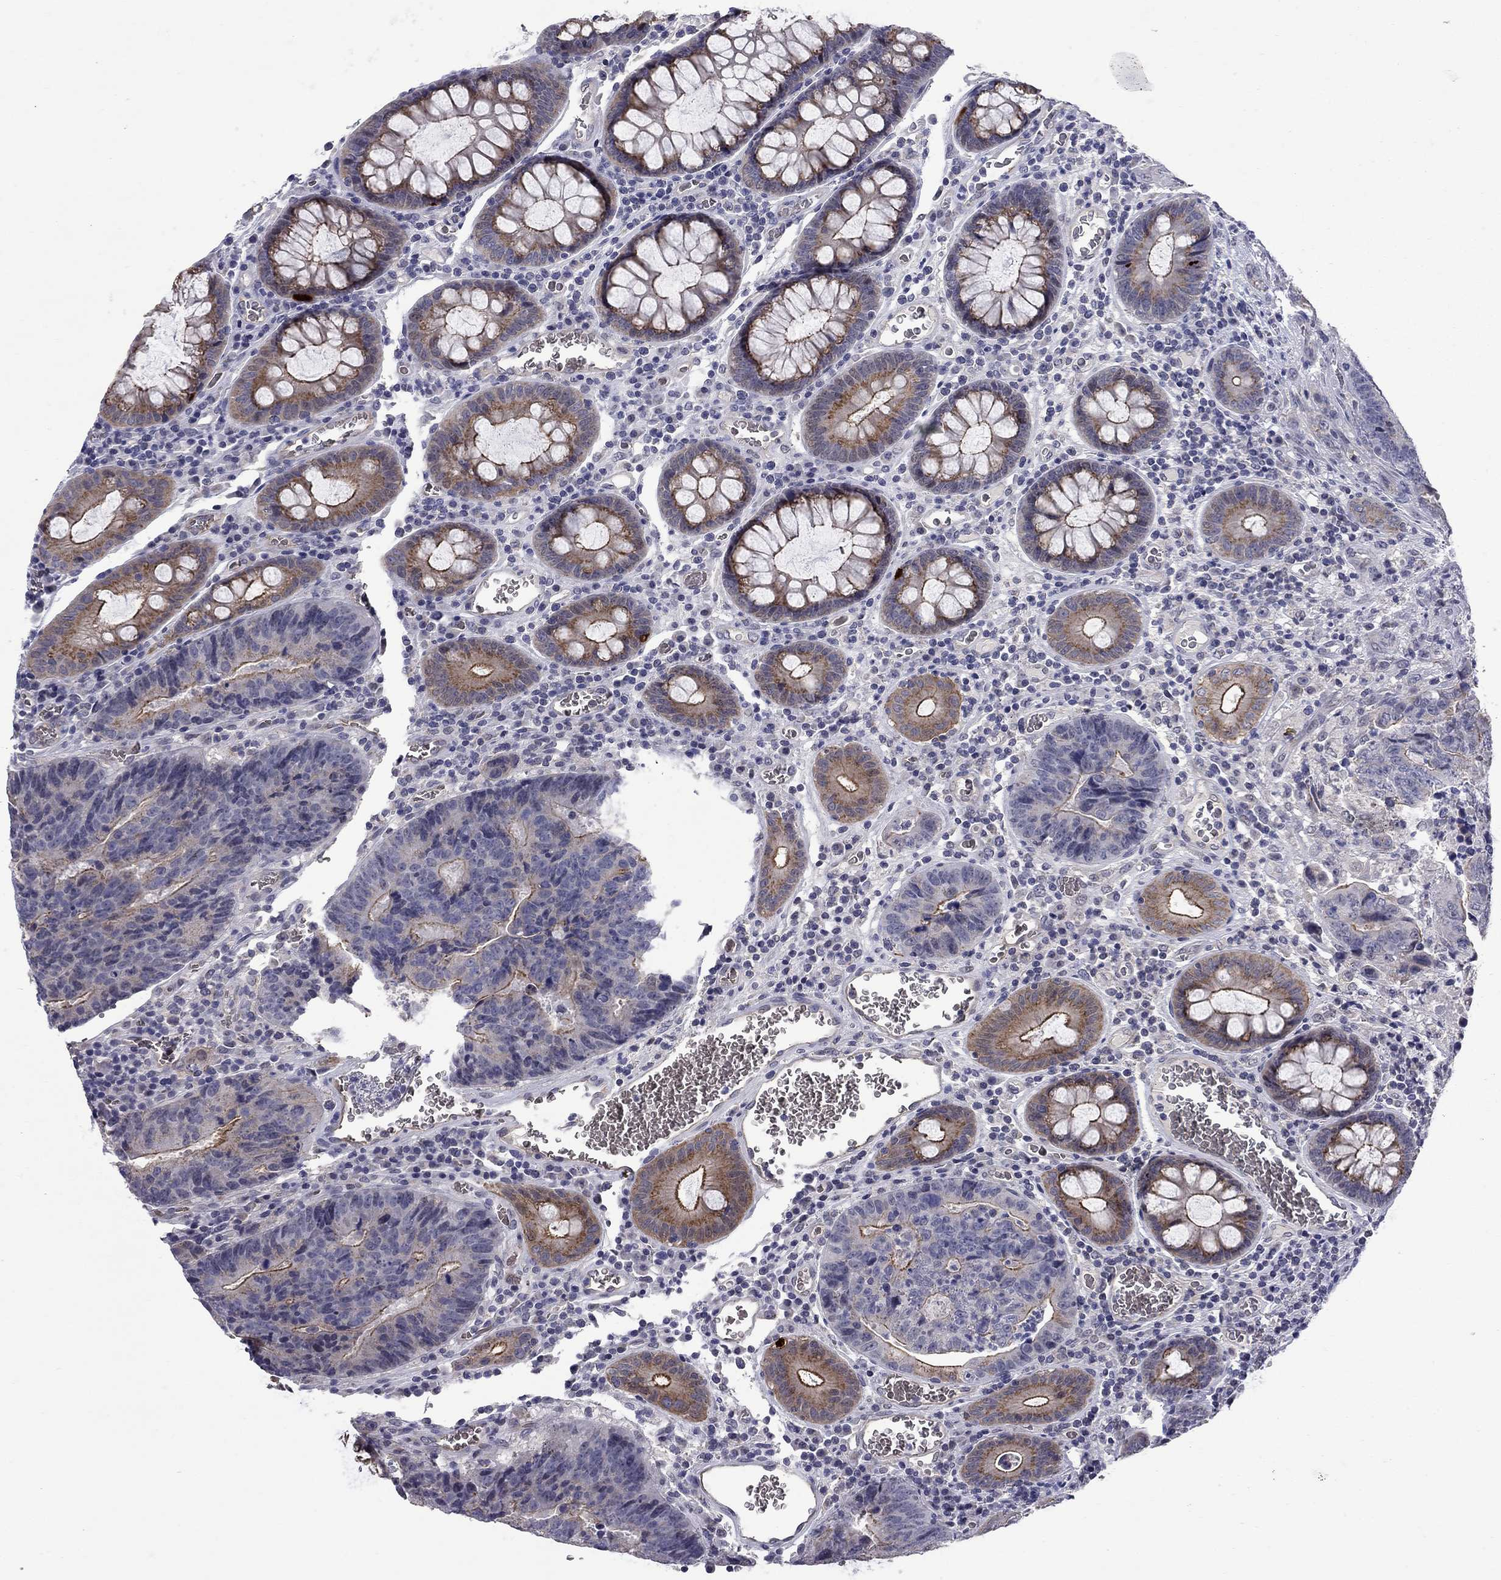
{"staining": {"intensity": "strong", "quantity": "<25%", "location": "cytoplasmic/membranous"}, "tissue": "colorectal cancer", "cell_type": "Tumor cells", "image_type": "cancer", "snomed": [{"axis": "morphology", "description": "Adenocarcinoma, NOS"}, {"axis": "topography", "description": "Colon"}], "caption": "Protein positivity by immunohistochemistry (IHC) displays strong cytoplasmic/membranous staining in about <25% of tumor cells in colorectal cancer (adenocarcinoma). The staining is performed using DAB brown chromogen to label protein expression. The nuclei are counter-stained blue using hematoxylin.", "gene": "HTR4", "patient": {"sex": "female", "age": 48}}